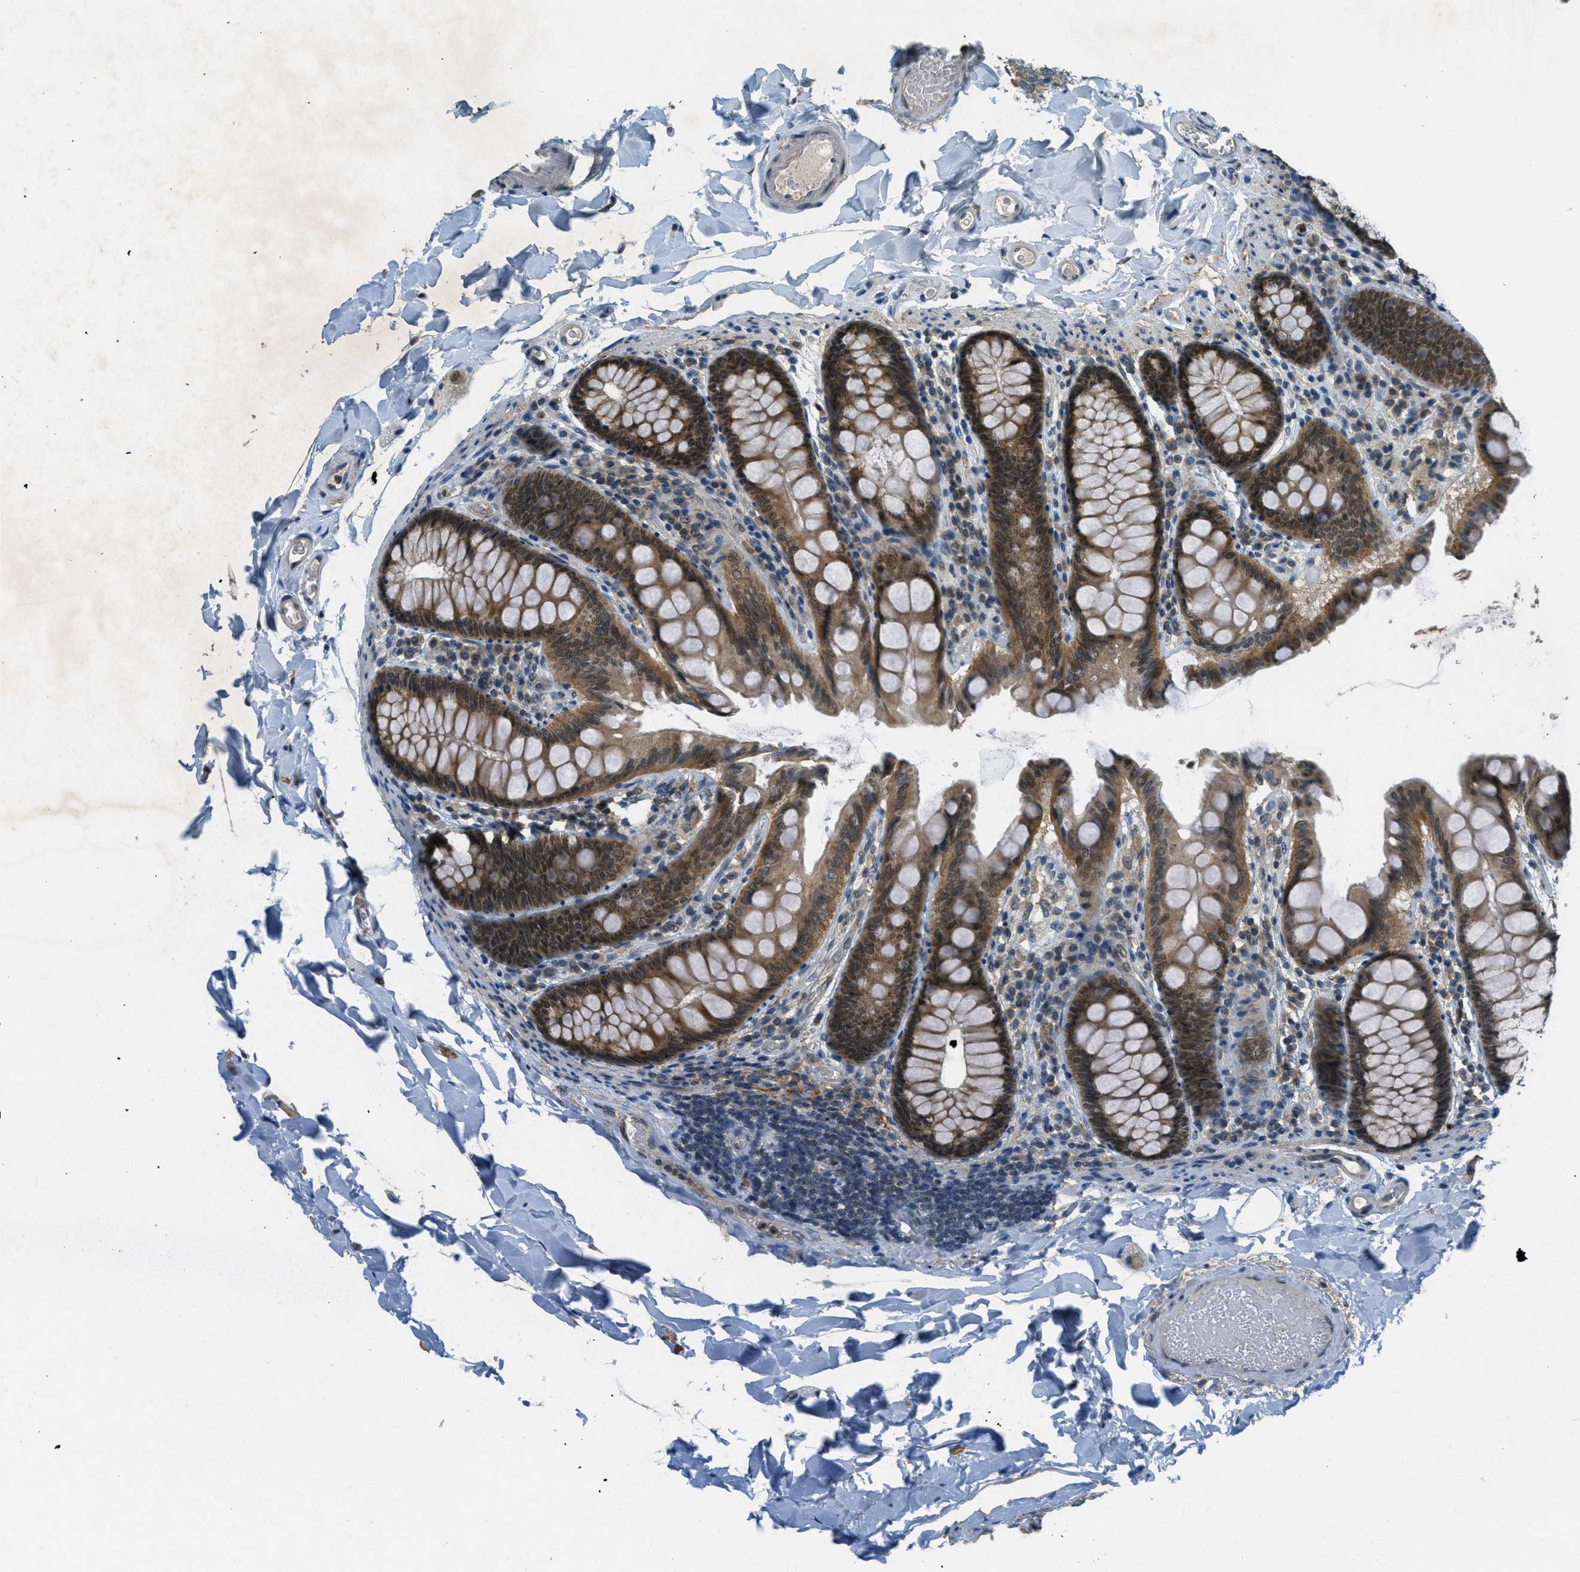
{"staining": {"intensity": "negative", "quantity": "none", "location": "none"}, "tissue": "colon", "cell_type": "Endothelial cells", "image_type": "normal", "snomed": [{"axis": "morphology", "description": "Normal tissue, NOS"}, {"axis": "topography", "description": "Colon"}], "caption": "DAB (3,3'-diaminobenzidine) immunohistochemical staining of unremarkable colon exhibits no significant staining in endothelial cells. (Immunohistochemistry (ihc), brightfield microscopy, high magnification).", "gene": "TCF20", "patient": {"sex": "female", "age": 61}}